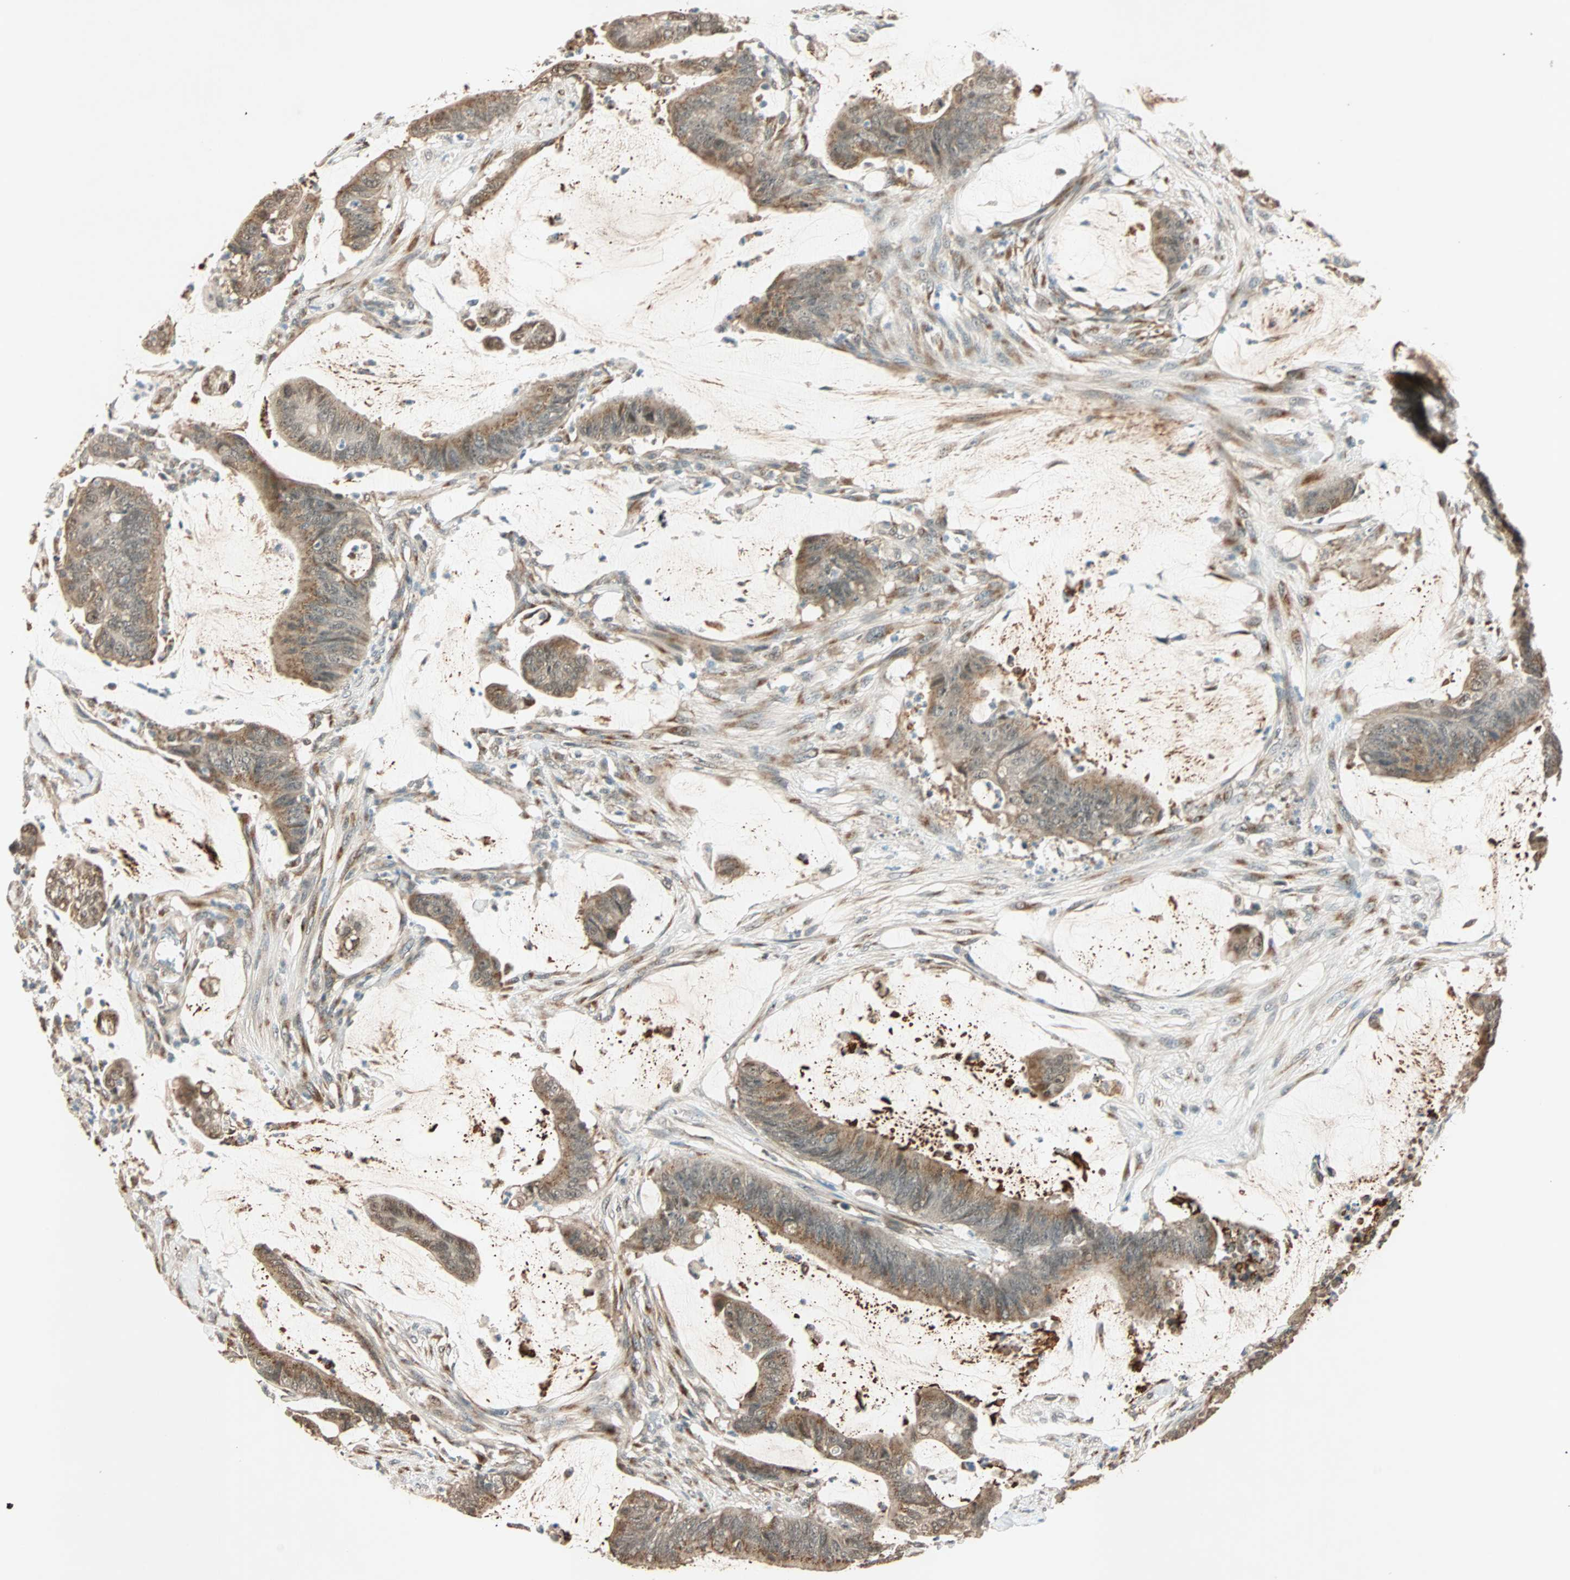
{"staining": {"intensity": "weak", "quantity": ">75%", "location": "cytoplasmic/membranous"}, "tissue": "colorectal cancer", "cell_type": "Tumor cells", "image_type": "cancer", "snomed": [{"axis": "morphology", "description": "Adenocarcinoma, NOS"}, {"axis": "topography", "description": "Rectum"}], "caption": "Weak cytoplasmic/membranous expression for a protein is seen in approximately >75% of tumor cells of adenocarcinoma (colorectal) using IHC.", "gene": "PRDM2", "patient": {"sex": "female", "age": 66}}